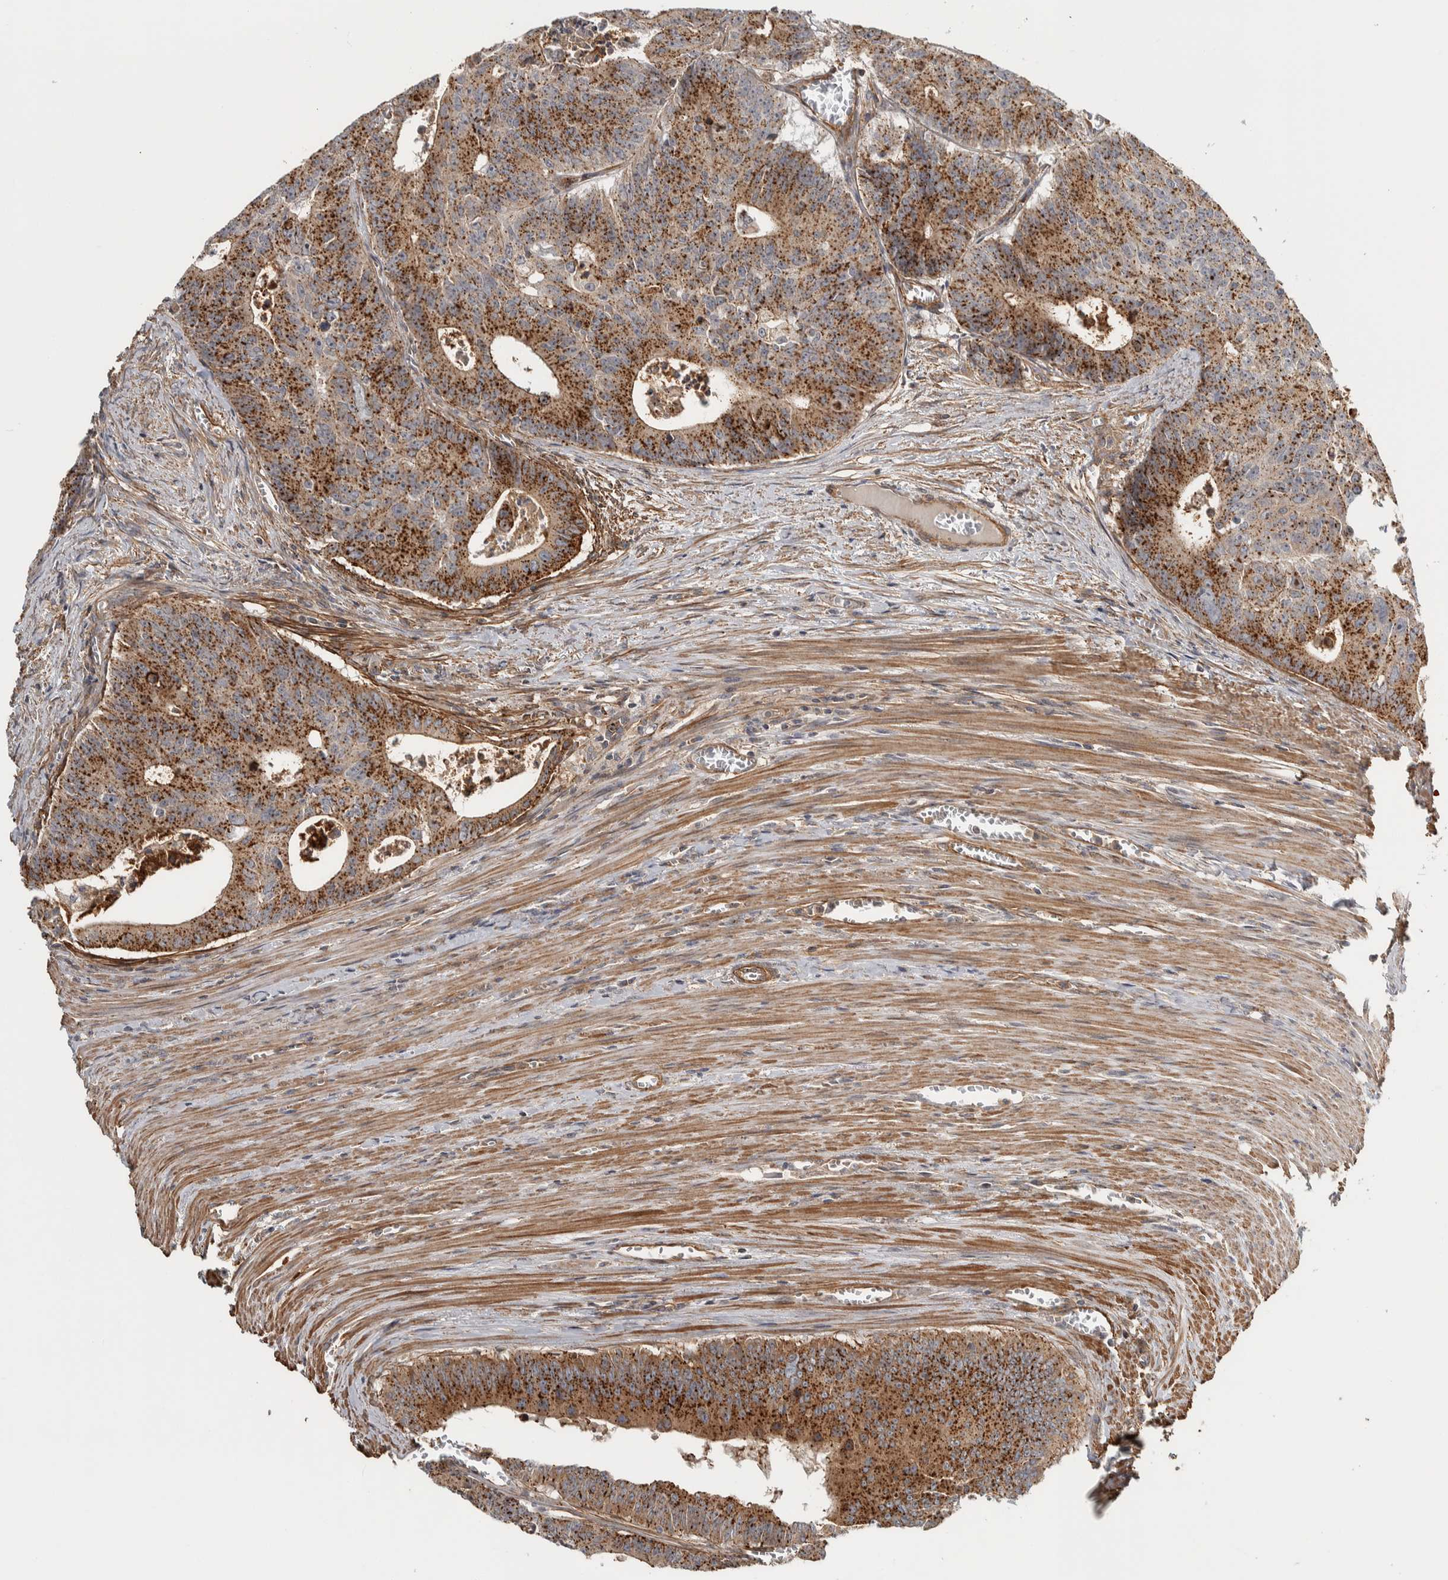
{"staining": {"intensity": "moderate", "quantity": ">75%", "location": "cytoplasmic/membranous"}, "tissue": "colorectal cancer", "cell_type": "Tumor cells", "image_type": "cancer", "snomed": [{"axis": "morphology", "description": "Adenocarcinoma, NOS"}, {"axis": "topography", "description": "Colon"}], "caption": "Immunohistochemistry (IHC) of human adenocarcinoma (colorectal) displays medium levels of moderate cytoplasmic/membranous expression in about >75% of tumor cells.", "gene": "TBC1D31", "patient": {"sex": "male", "age": 87}}